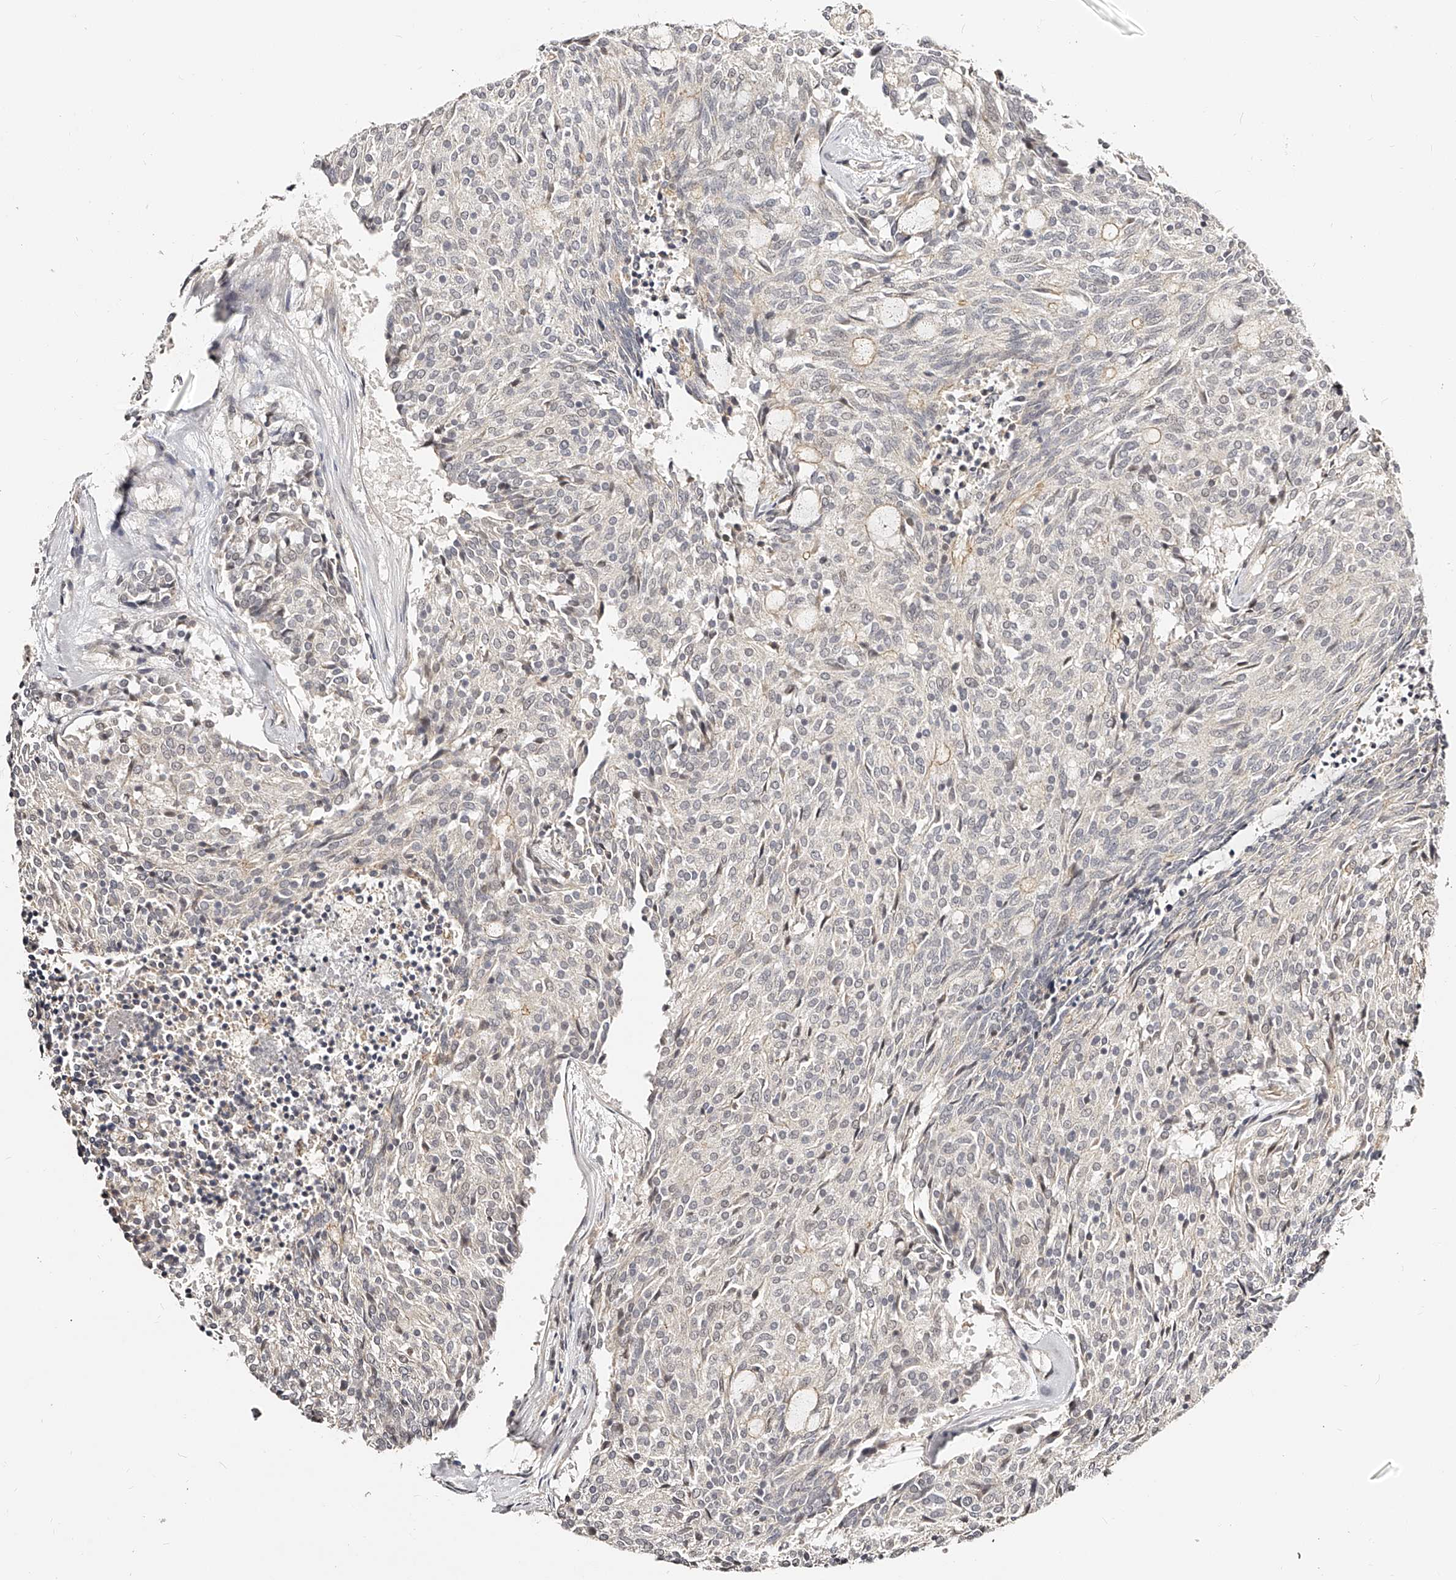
{"staining": {"intensity": "negative", "quantity": "none", "location": "none"}, "tissue": "carcinoid", "cell_type": "Tumor cells", "image_type": "cancer", "snomed": [{"axis": "morphology", "description": "Carcinoid, malignant, NOS"}, {"axis": "topography", "description": "Pancreas"}], "caption": "Carcinoid stained for a protein using immunohistochemistry (IHC) reveals no expression tumor cells.", "gene": "ZNF789", "patient": {"sex": "female", "age": 54}}